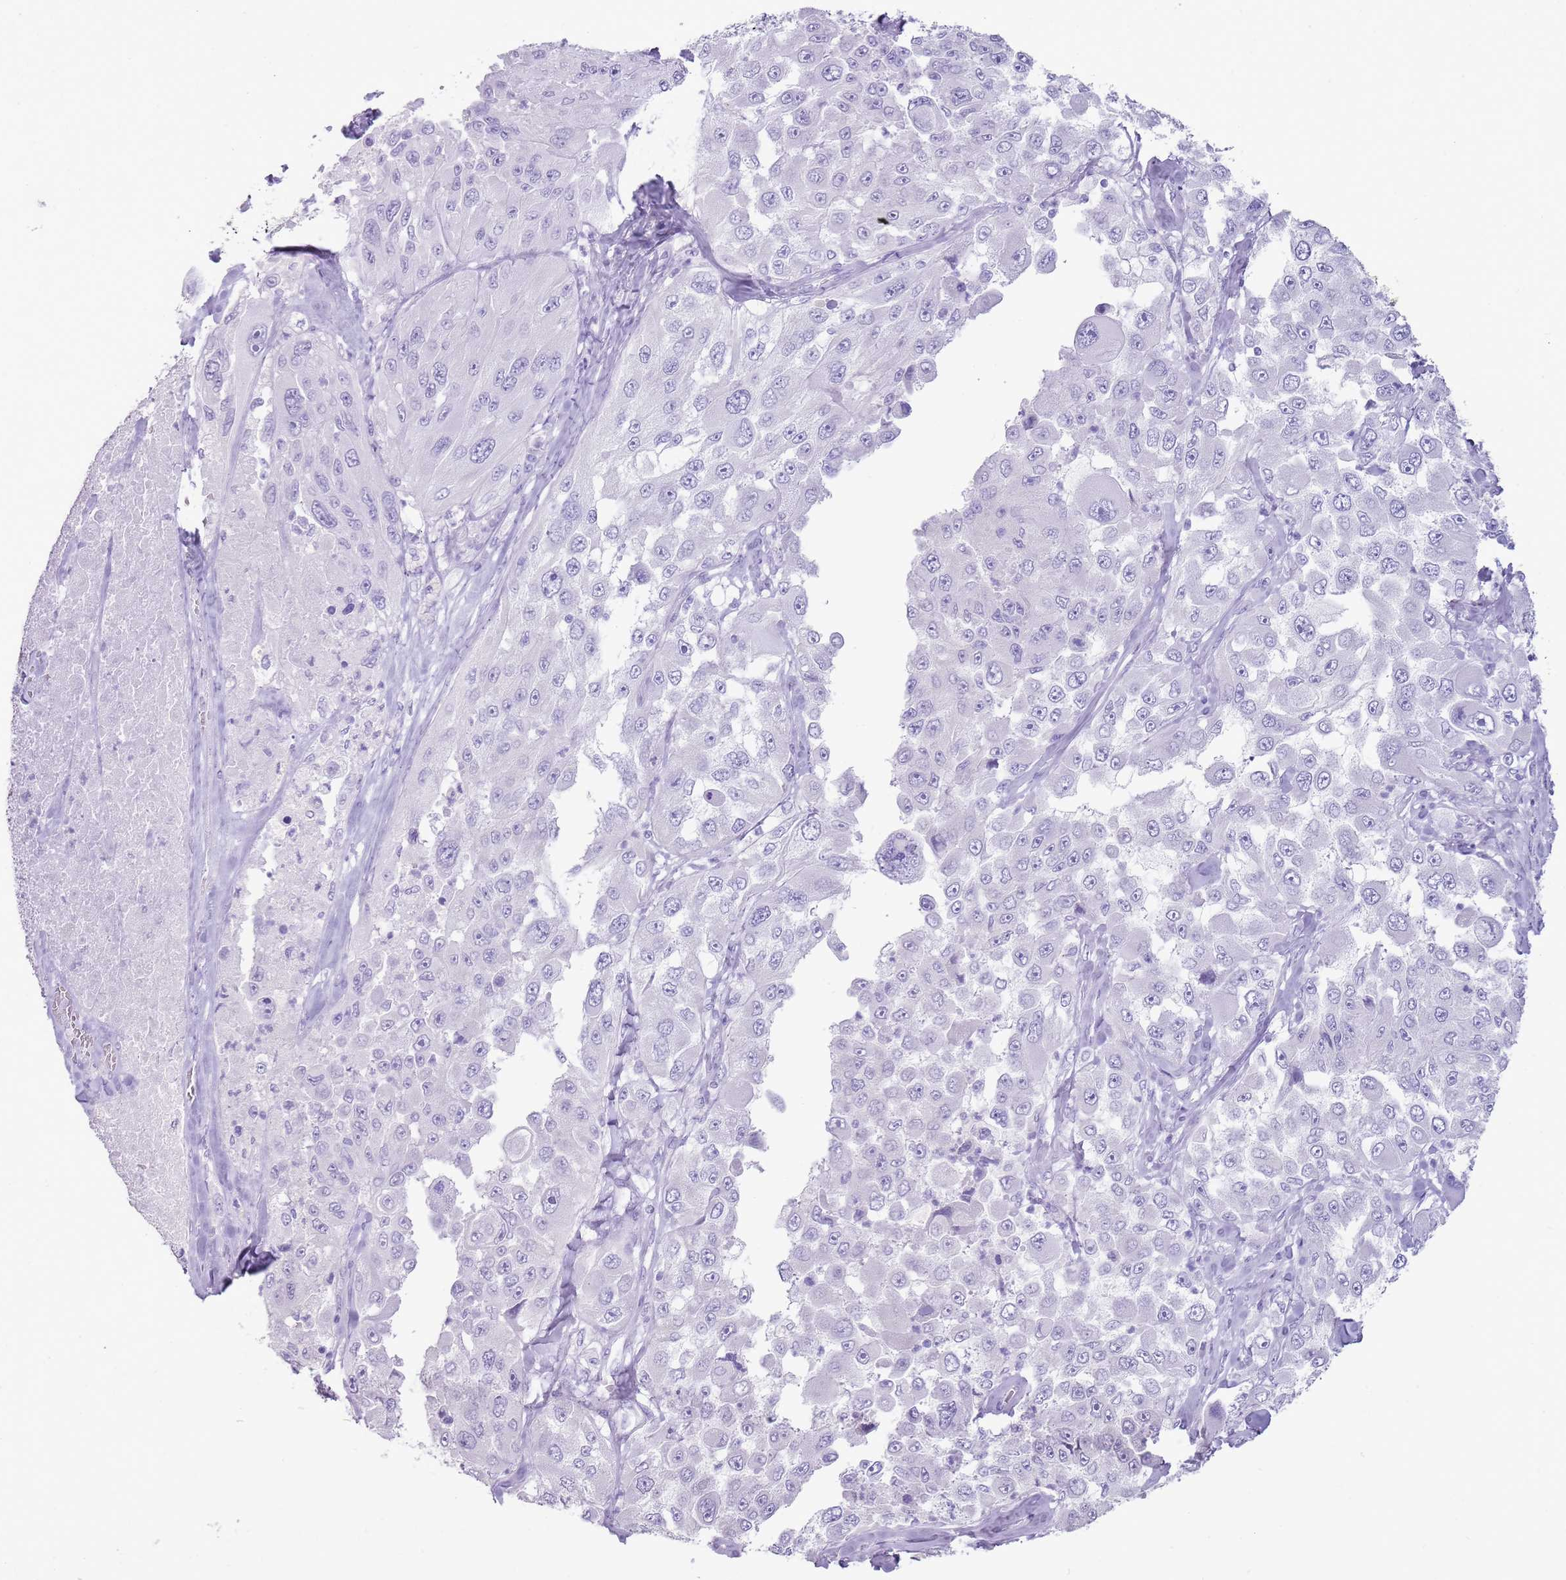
{"staining": {"intensity": "negative", "quantity": "none", "location": "none"}, "tissue": "melanoma", "cell_type": "Tumor cells", "image_type": "cancer", "snomed": [{"axis": "morphology", "description": "Malignant melanoma, Metastatic site"}, {"axis": "topography", "description": "Lymph node"}], "caption": "Tumor cells are negative for brown protein staining in melanoma.", "gene": "NBPF3", "patient": {"sex": "male", "age": 62}}